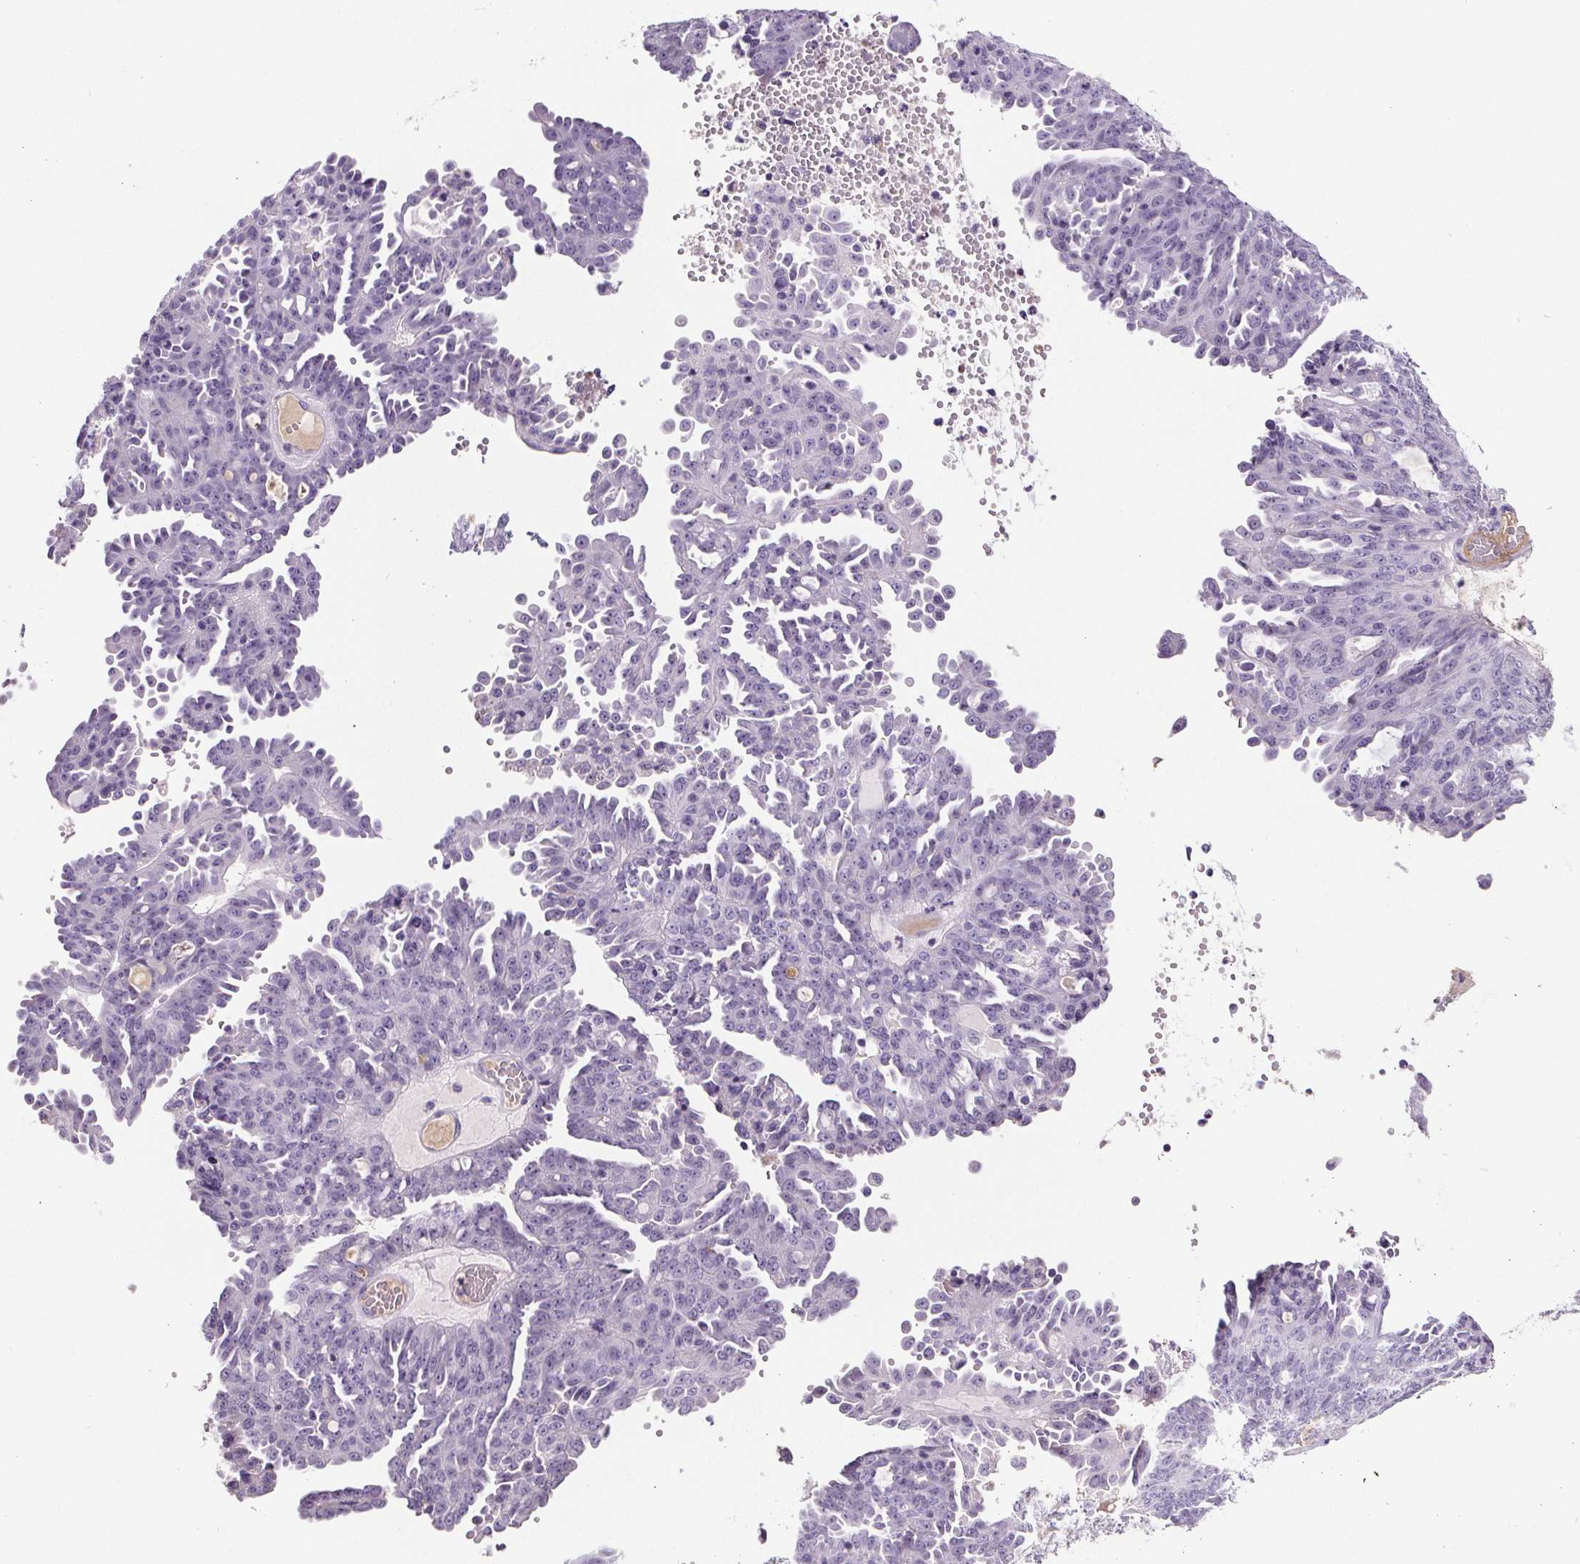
{"staining": {"intensity": "negative", "quantity": "none", "location": "none"}, "tissue": "ovarian cancer", "cell_type": "Tumor cells", "image_type": "cancer", "snomed": [{"axis": "morphology", "description": "Cystadenocarcinoma, serous, NOS"}, {"axis": "topography", "description": "Ovary"}], "caption": "Immunohistochemical staining of human ovarian serous cystadenocarcinoma exhibits no significant expression in tumor cells. (Brightfield microscopy of DAB (3,3'-diaminobenzidine) IHC at high magnification).", "gene": "CD5L", "patient": {"sex": "female", "age": 71}}